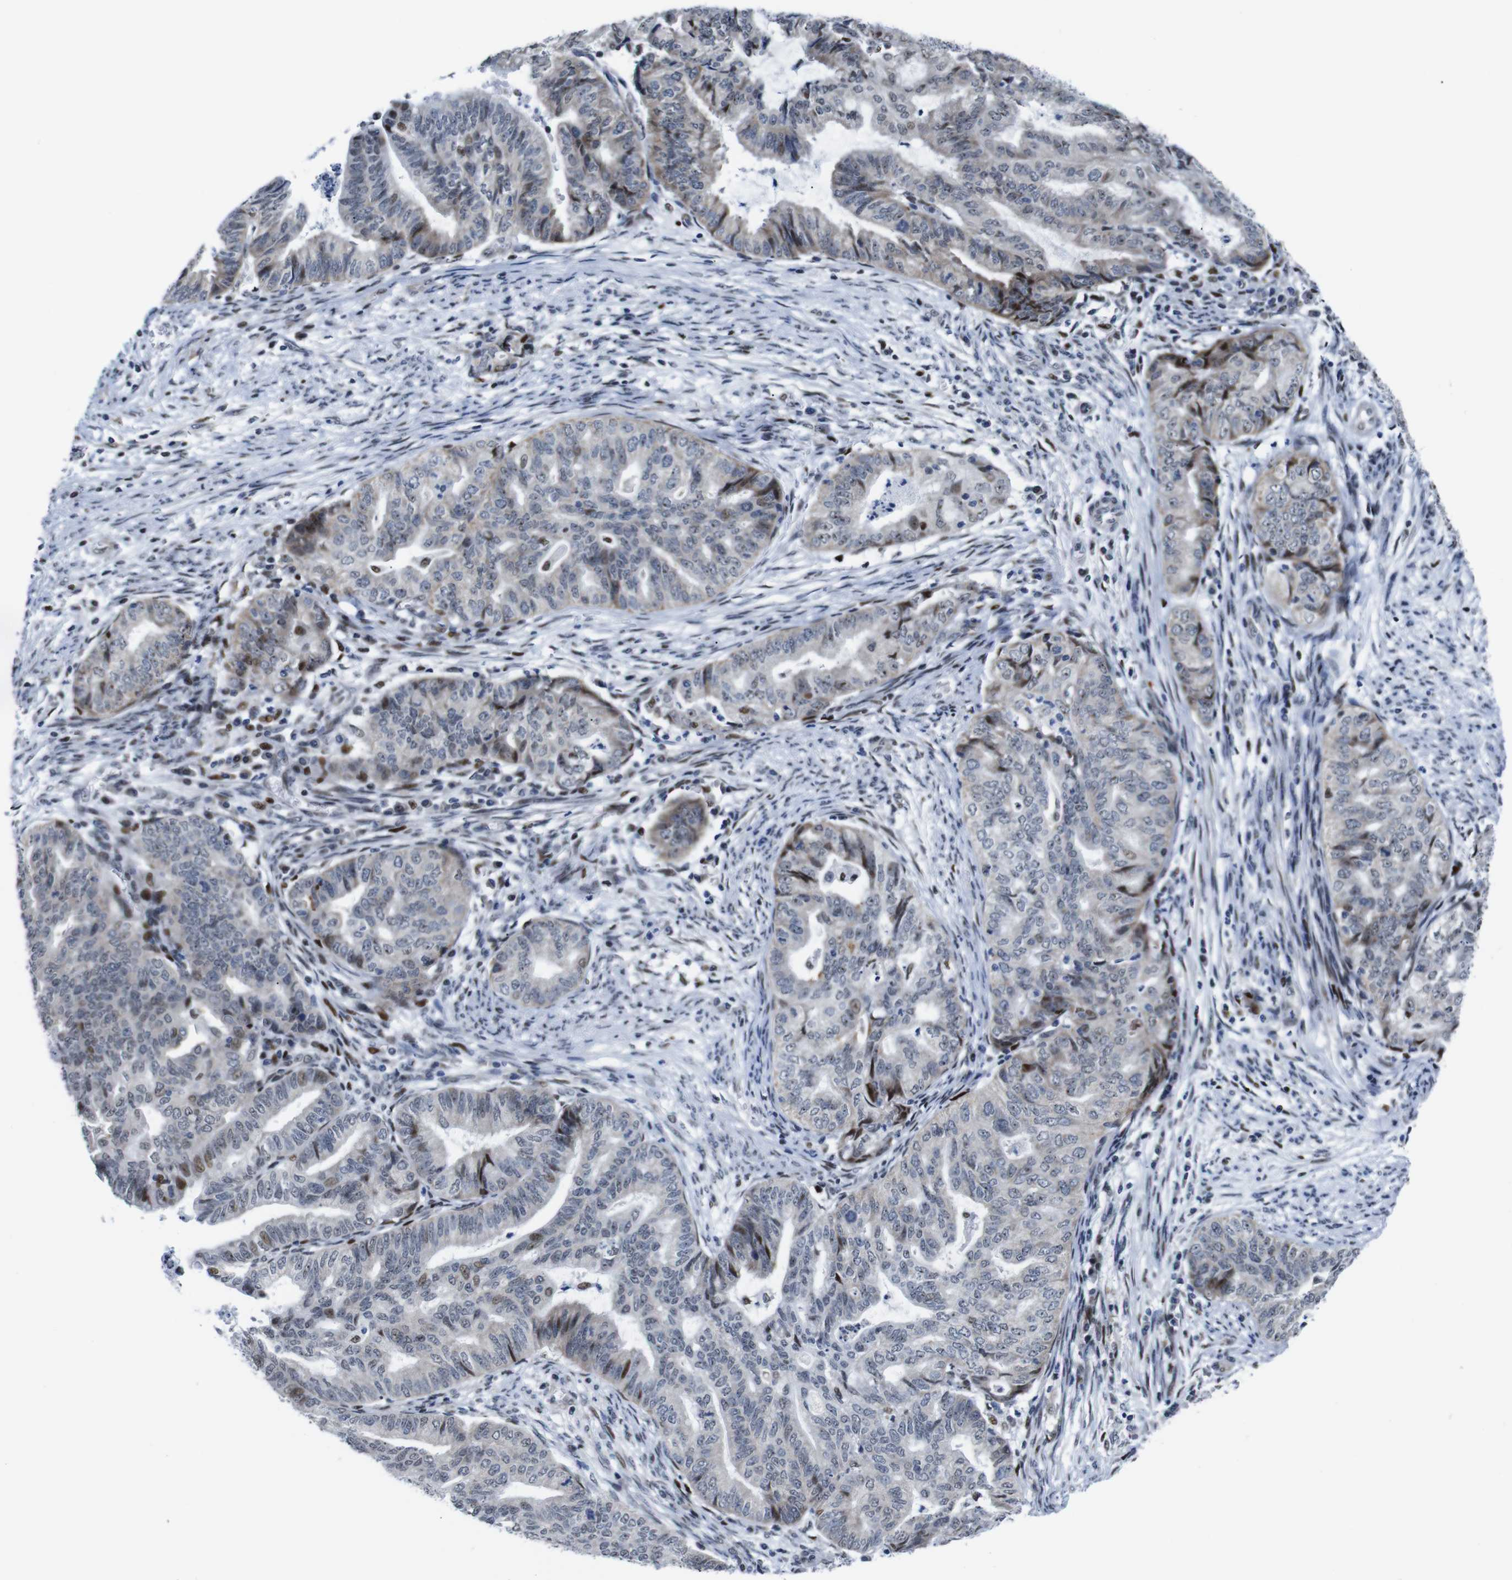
{"staining": {"intensity": "moderate", "quantity": "<25%", "location": "cytoplasmic/membranous,nuclear"}, "tissue": "endometrial cancer", "cell_type": "Tumor cells", "image_type": "cancer", "snomed": [{"axis": "morphology", "description": "Adenocarcinoma, NOS"}, {"axis": "topography", "description": "Endometrium"}], "caption": "Immunohistochemical staining of human adenocarcinoma (endometrial) reveals low levels of moderate cytoplasmic/membranous and nuclear staining in about <25% of tumor cells. (Stains: DAB in brown, nuclei in blue, Microscopy: brightfield microscopy at high magnification).", "gene": "GATA6", "patient": {"sex": "female", "age": 79}}